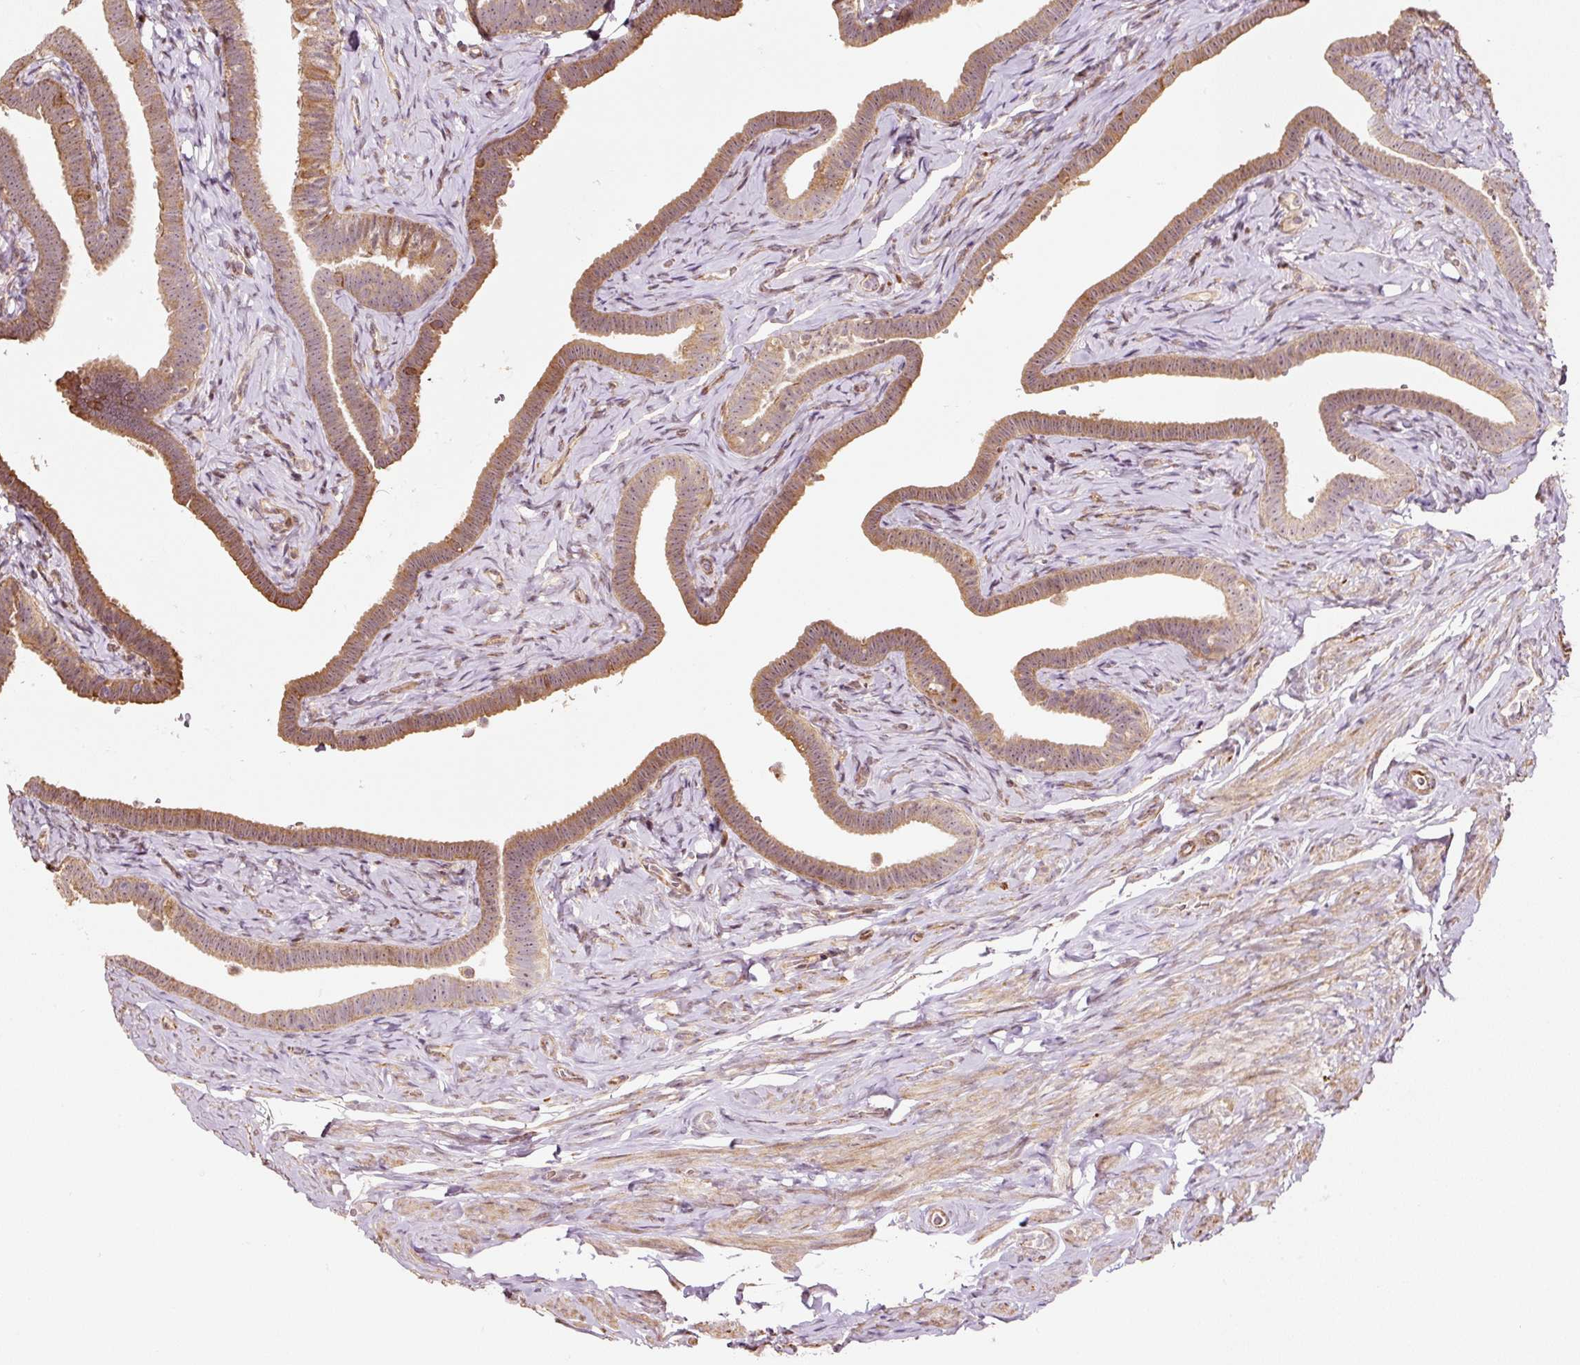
{"staining": {"intensity": "moderate", "quantity": ">75%", "location": "cytoplasmic/membranous"}, "tissue": "fallopian tube", "cell_type": "Glandular cells", "image_type": "normal", "snomed": [{"axis": "morphology", "description": "Normal tissue, NOS"}, {"axis": "topography", "description": "Fallopian tube"}], "caption": "Protein staining of benign fallopian tube reveals moderate cytoplasmic/membranous expression in approximately >75% of glandular cells. (DAB = brown stain, brightfield microscopy at high magnification).", "gene": "ETF1", "patient": {"sex": "female", "age": 69}}